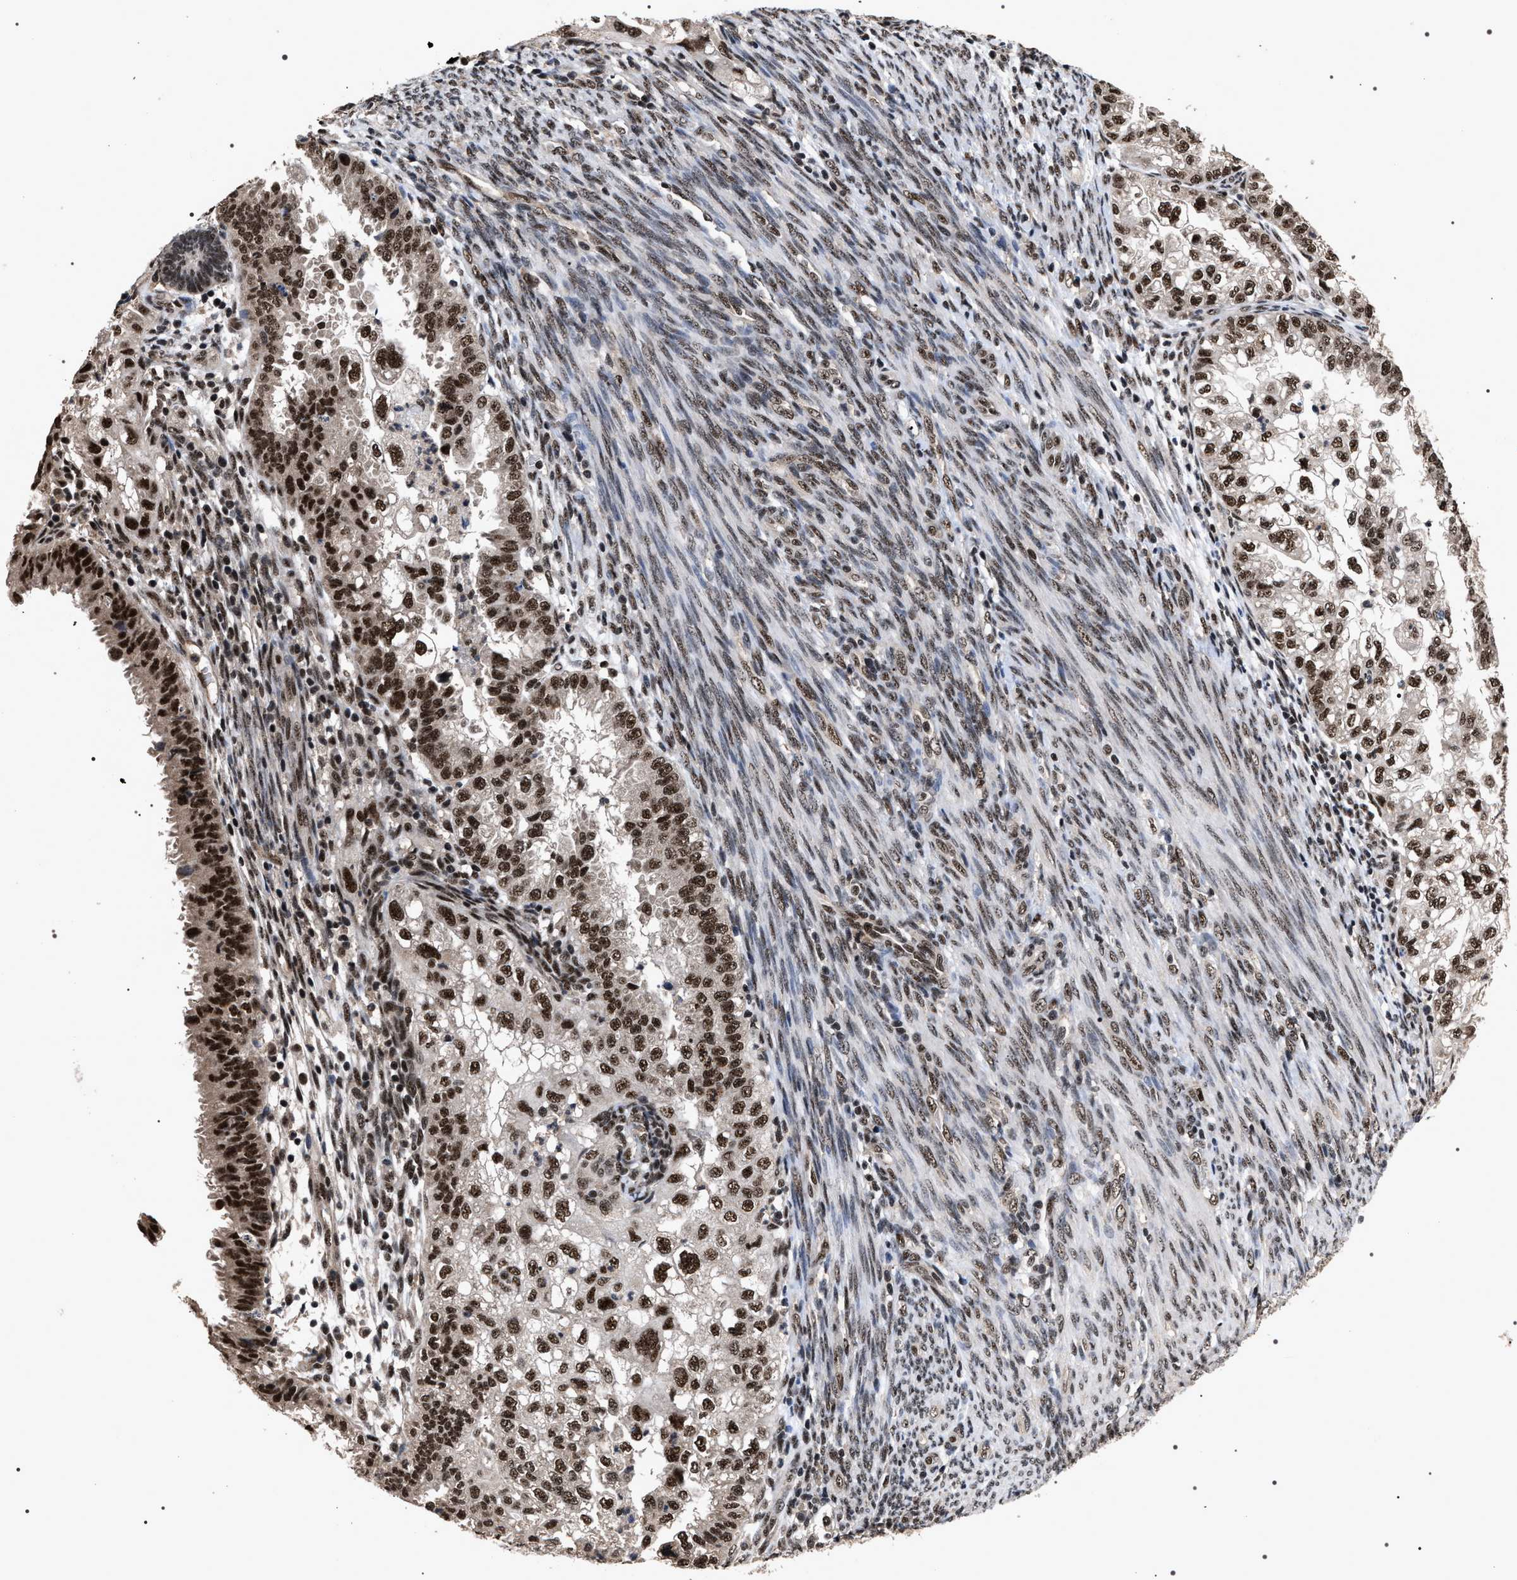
{"staining": {"intensity": "strong", "quantity": ">75%", "location": "nuclear"}, "tissue": "endometrial cancer", "cell_type": "Tumor cells", "image_type": "cancer", "snomed": [{"axis": "morphology", "description": "Adenocarcinoma, NOS"}, {"axis": "topography", "description": "Endometrium"}], "caption": "Endometrial cancer (adenocarcinoma) tissue exhibits strong nuclear staining in approximately >75% of tumor cells", "gene": "RRP1B", "patient": {"sex": "female", "age": 85}}